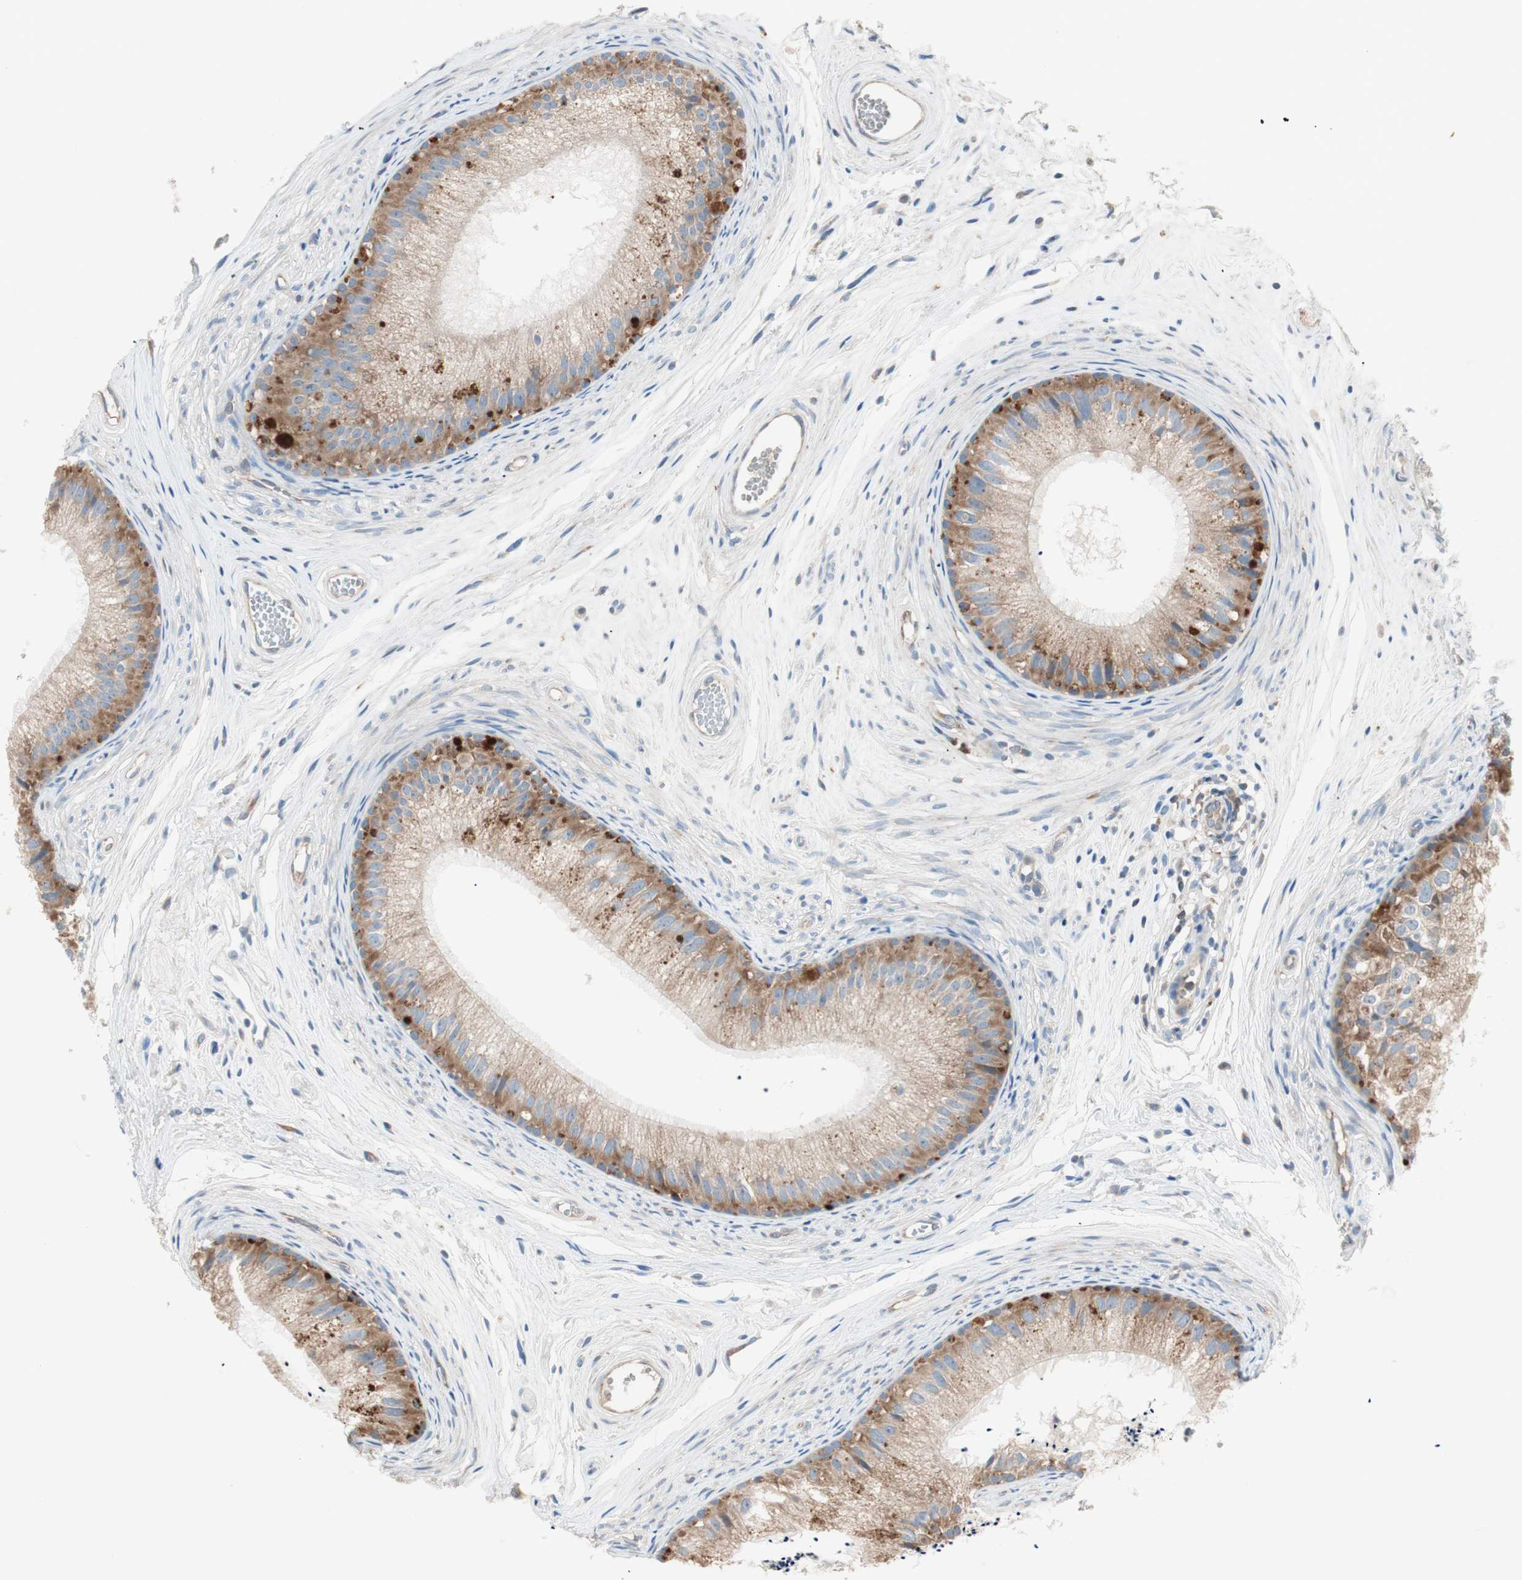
{"staining": {"intensity": "moderate", "quantity": ">75%", "location": "cytoplasmic/membranous"}, "tissue": "epididymis", "cell_type": "Glandular cells", "image_type": "normal", "snomed": [{"axis": "morphology", "description": "Normal tissue, NOS"}, {"axis": "topography", "description": "Epididymis"}], "caption": "The photomicrograph displays immunohistochemical staining of normal epididymis. There is moderate cytoplasmic/membranous expression is identified in approximately >75% of glandular cells.", "gene": "RPL23", "patient": {"sex": "male", "age": 56}}